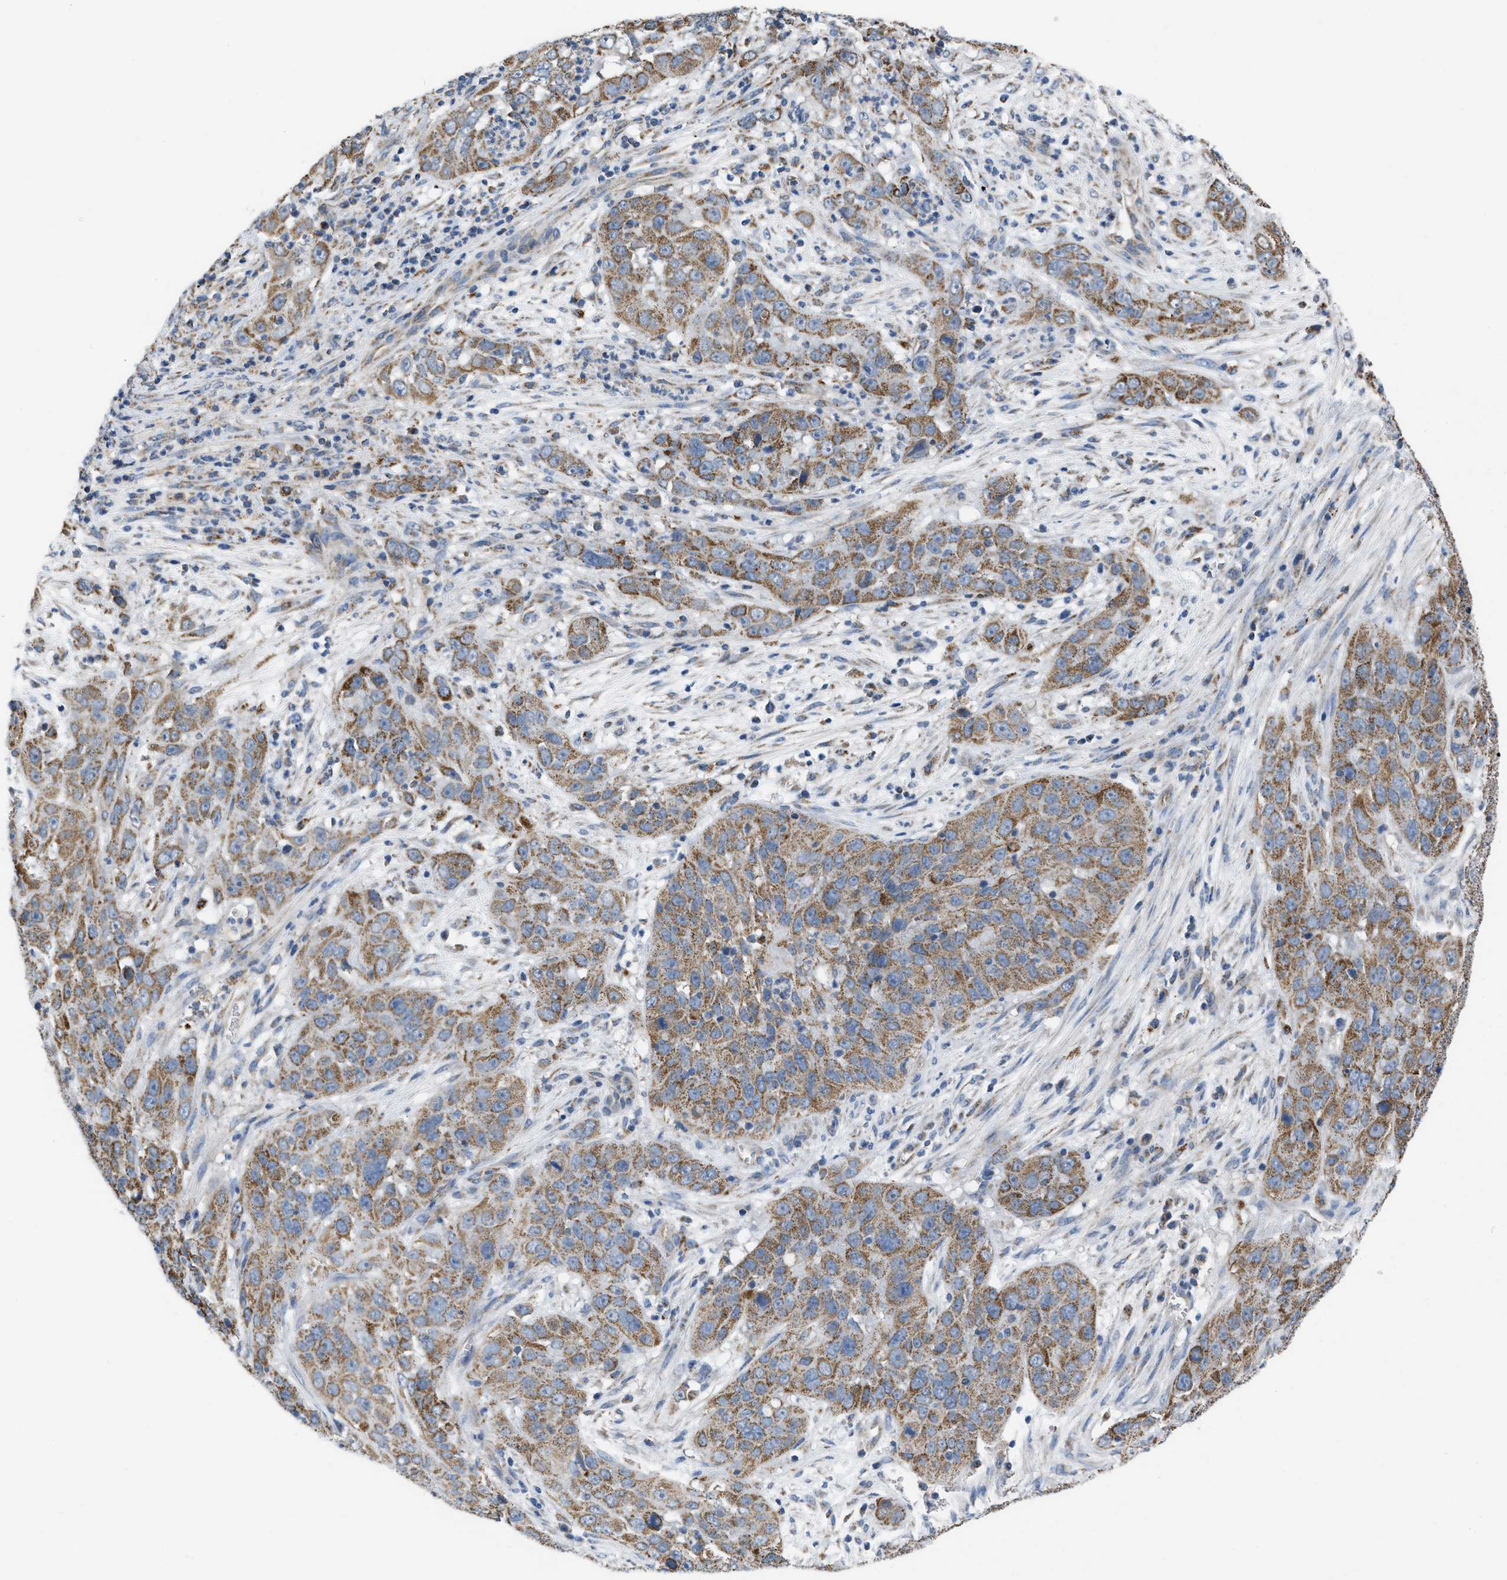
{"staining": {"intensity": "moderate", "quantity": ">75%", "location": "cytoplasmic/membranous"}, "tissue": "cervical cancer", "cell_type": "Tumor cells", "image_type": "cancer", "snomed": [{"axis": "morphology", "description": "Squamous cell carcinoma, NOS"}, {"axis": "topography", "description": "Cervix"}], "caption": "Moderate cytoplasmic/membranous positivity for a protein is present in approximately >75% of tumor cells of cervical squamous cell carcinoma using IHC.", "gene": "BCL10", "patient": {"sex": "female", "age": 32}}